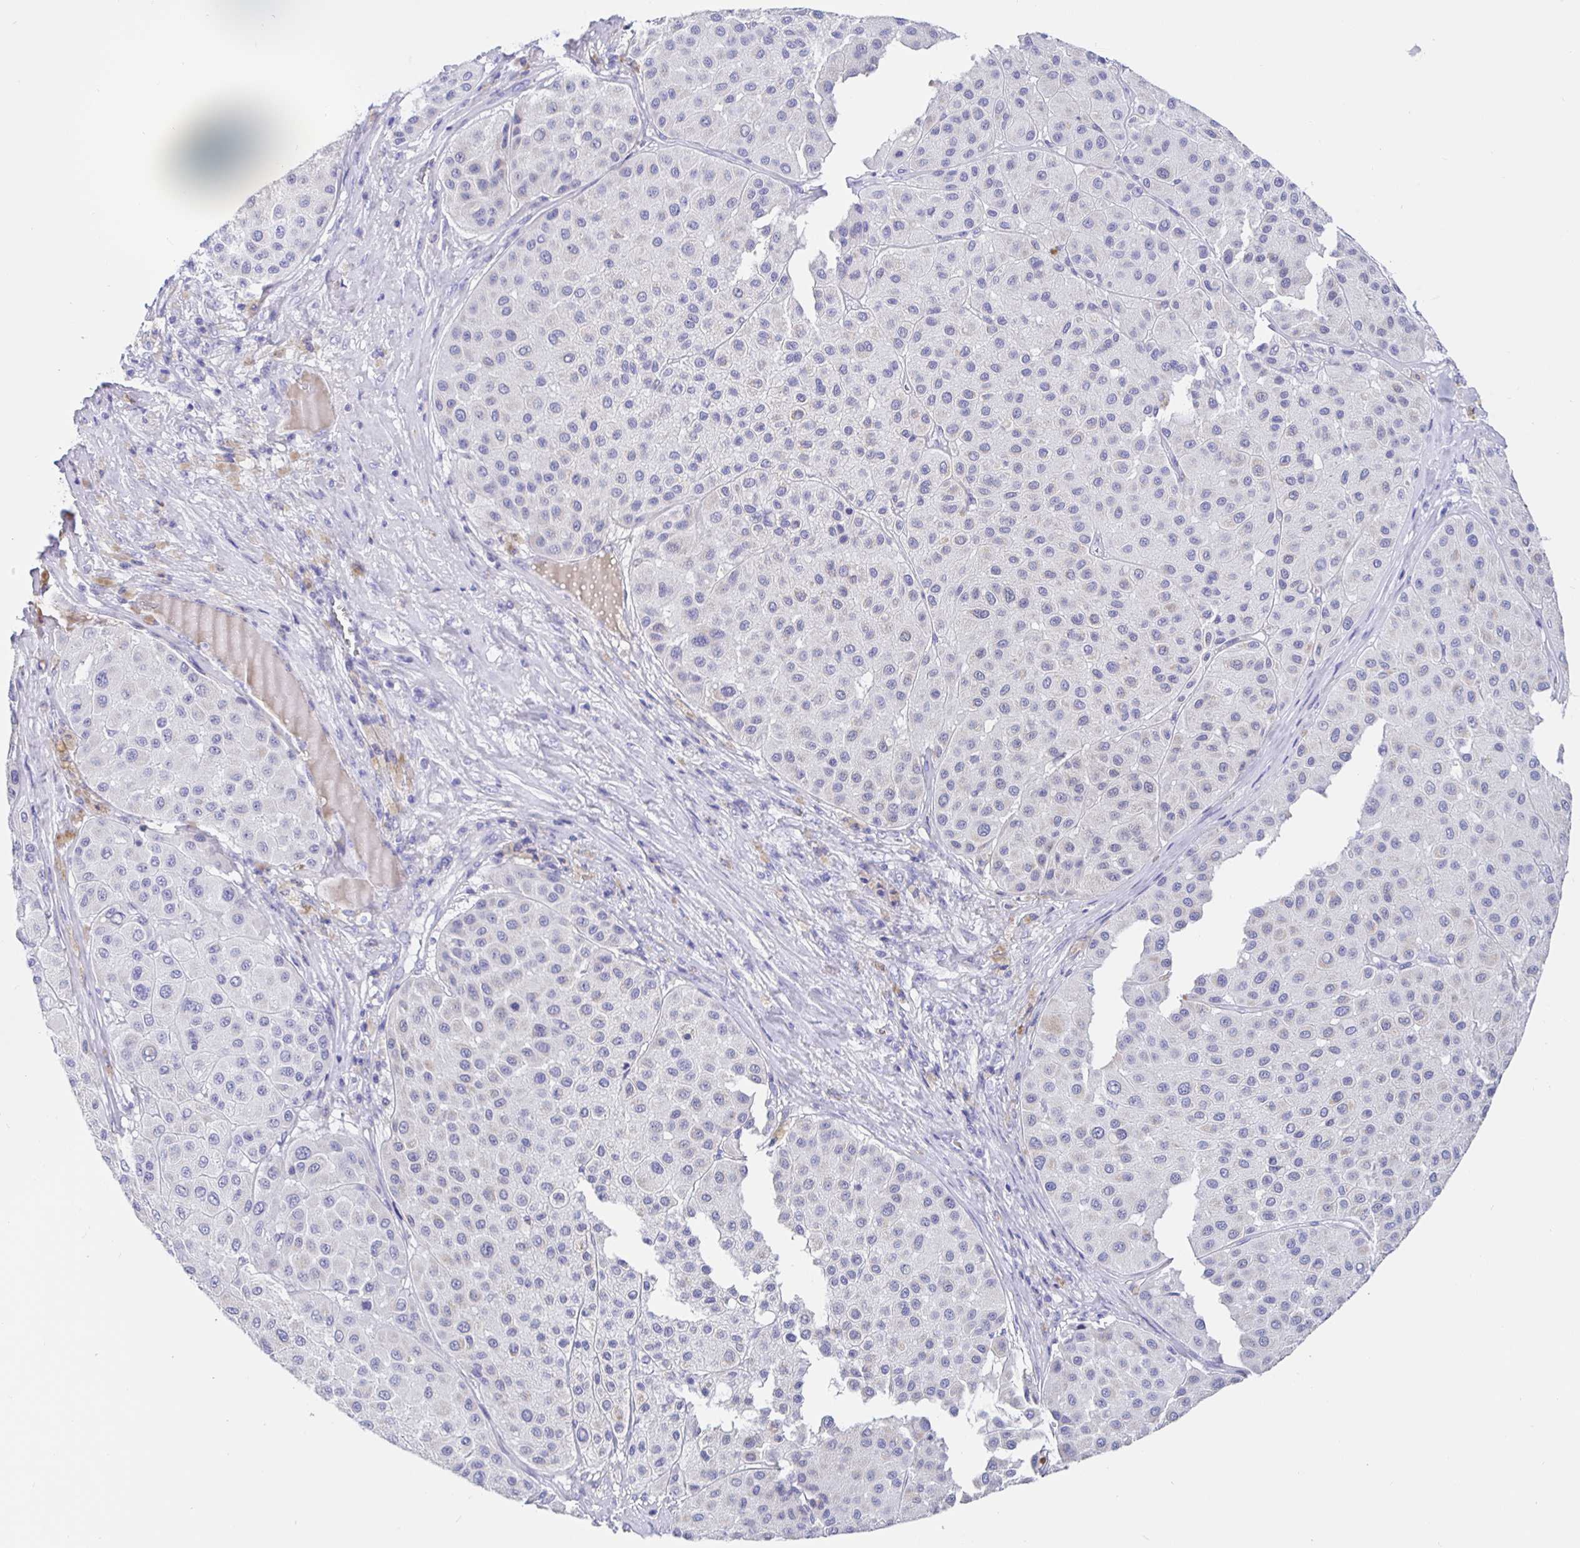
{"staining": {"intensity": "negative", "quantity": "none", "location": "none"}, "tissue": "melanoma", "cell_type": "Tumor cells", "image_type": "cancer", "snomed": [{"axis": "morphology", "description": "Malignant melanoma, Metastatic site"}, {"axis": "topography", "description": "Smooth muscle"}], "caption": "This is a photomicrograph of immunohistochemistry staining of melanoma, which shows no expression in tumor cells. The staining was performed using DAB to visualize the protein expression in brown, while the nuclei were stained in blue with hematoxylin (Magnification: 20x).", "gene": "MAOA", "patient": {"sex": "male", "age": 41}}